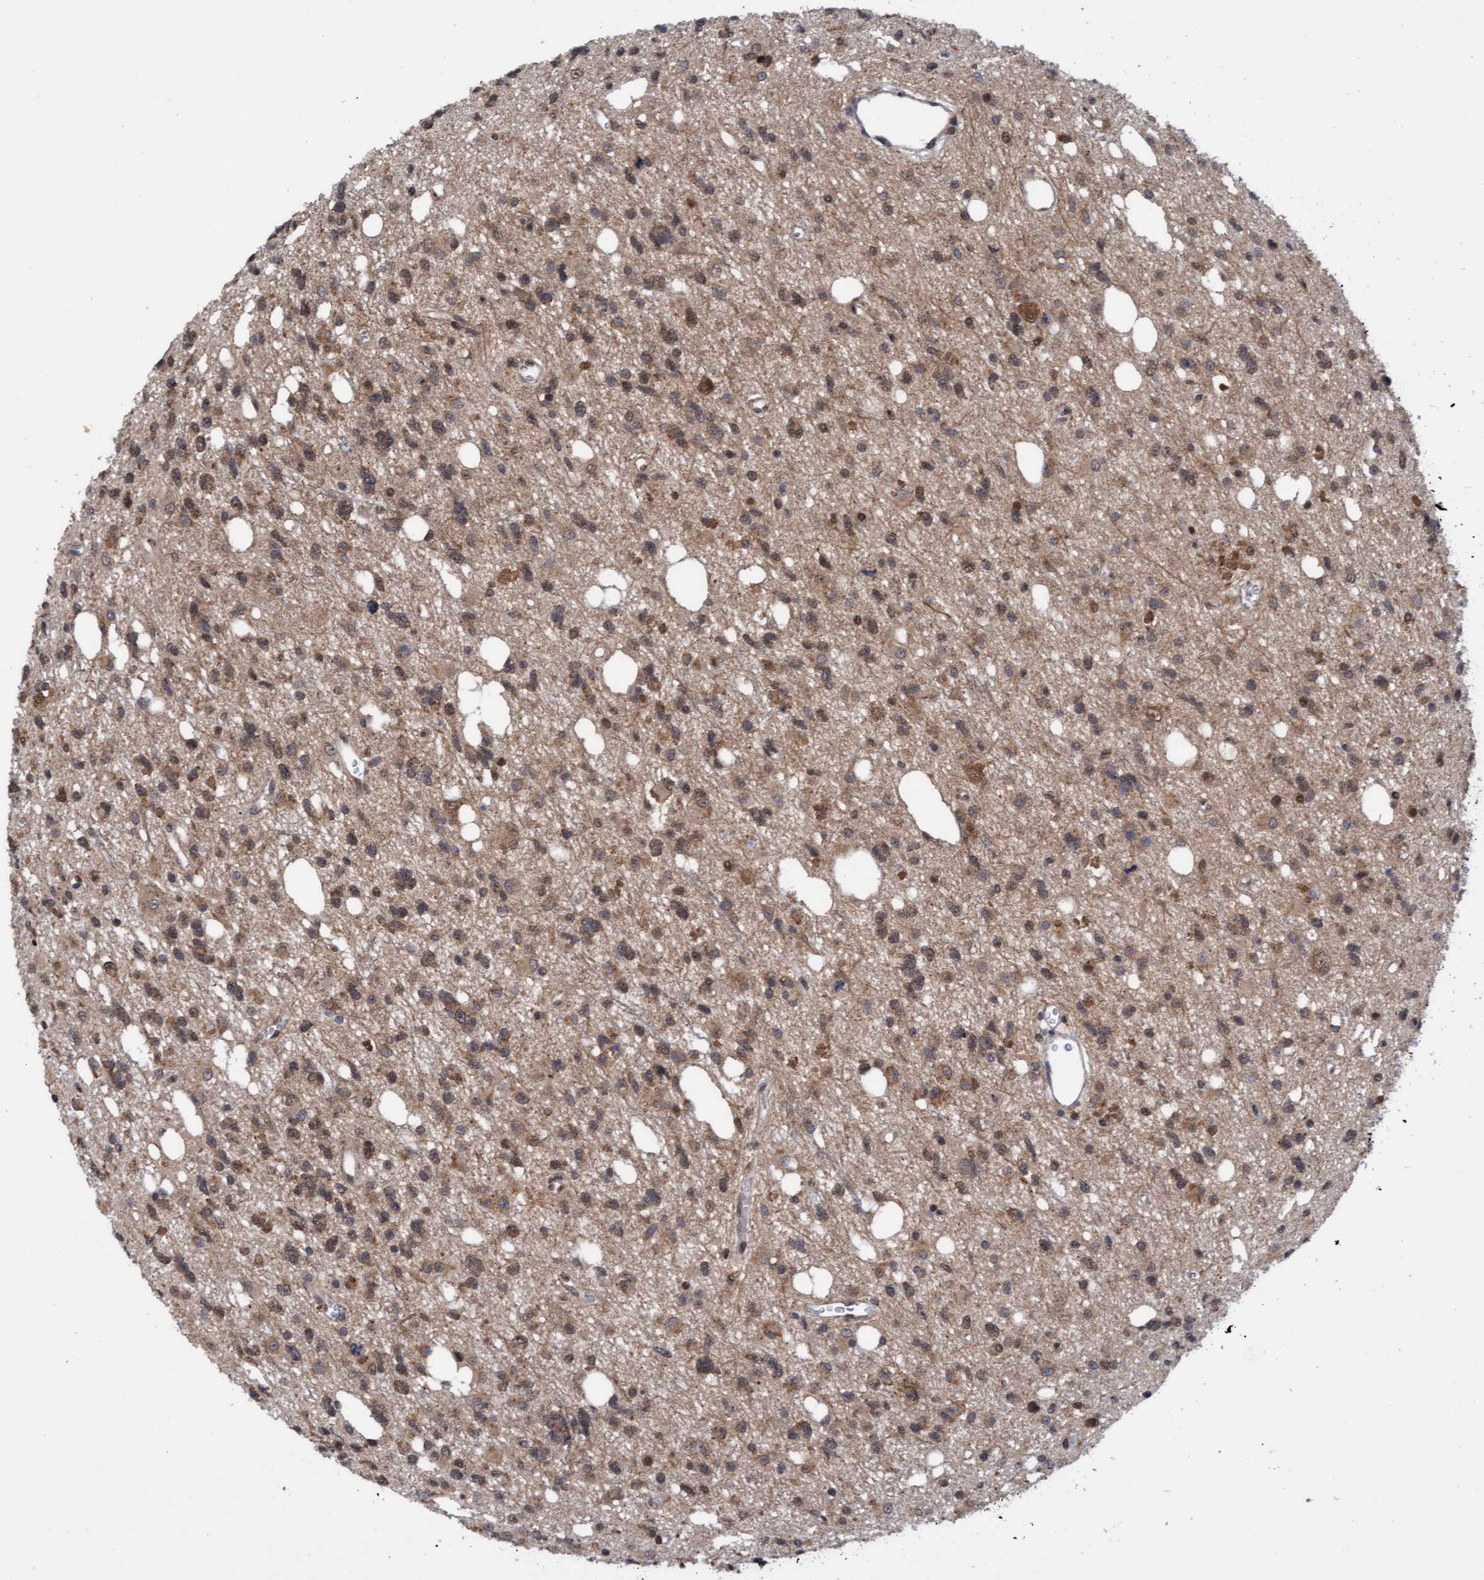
{"staining": {"intensity": "weak", "quantity": "25%-75%", "location": "cytoplasmic/membranous,nuclear"}, "tissue": "glioma", "cell_type": "Tumor cells", "image_type": "cancer", "snomed": [{"axis": "morphology", "description": "Glioma, malignant, High grade"}, {"axis": "topography", "description": "Brain"}], "caption": "Protein expression analysis of glioma demonstrates weak cytoplasmic/membranous and nuclear expression in about 25%-75% of tumor cells.", "gene": "TANC2", "patient": {"sex": "female", "age": 62}}